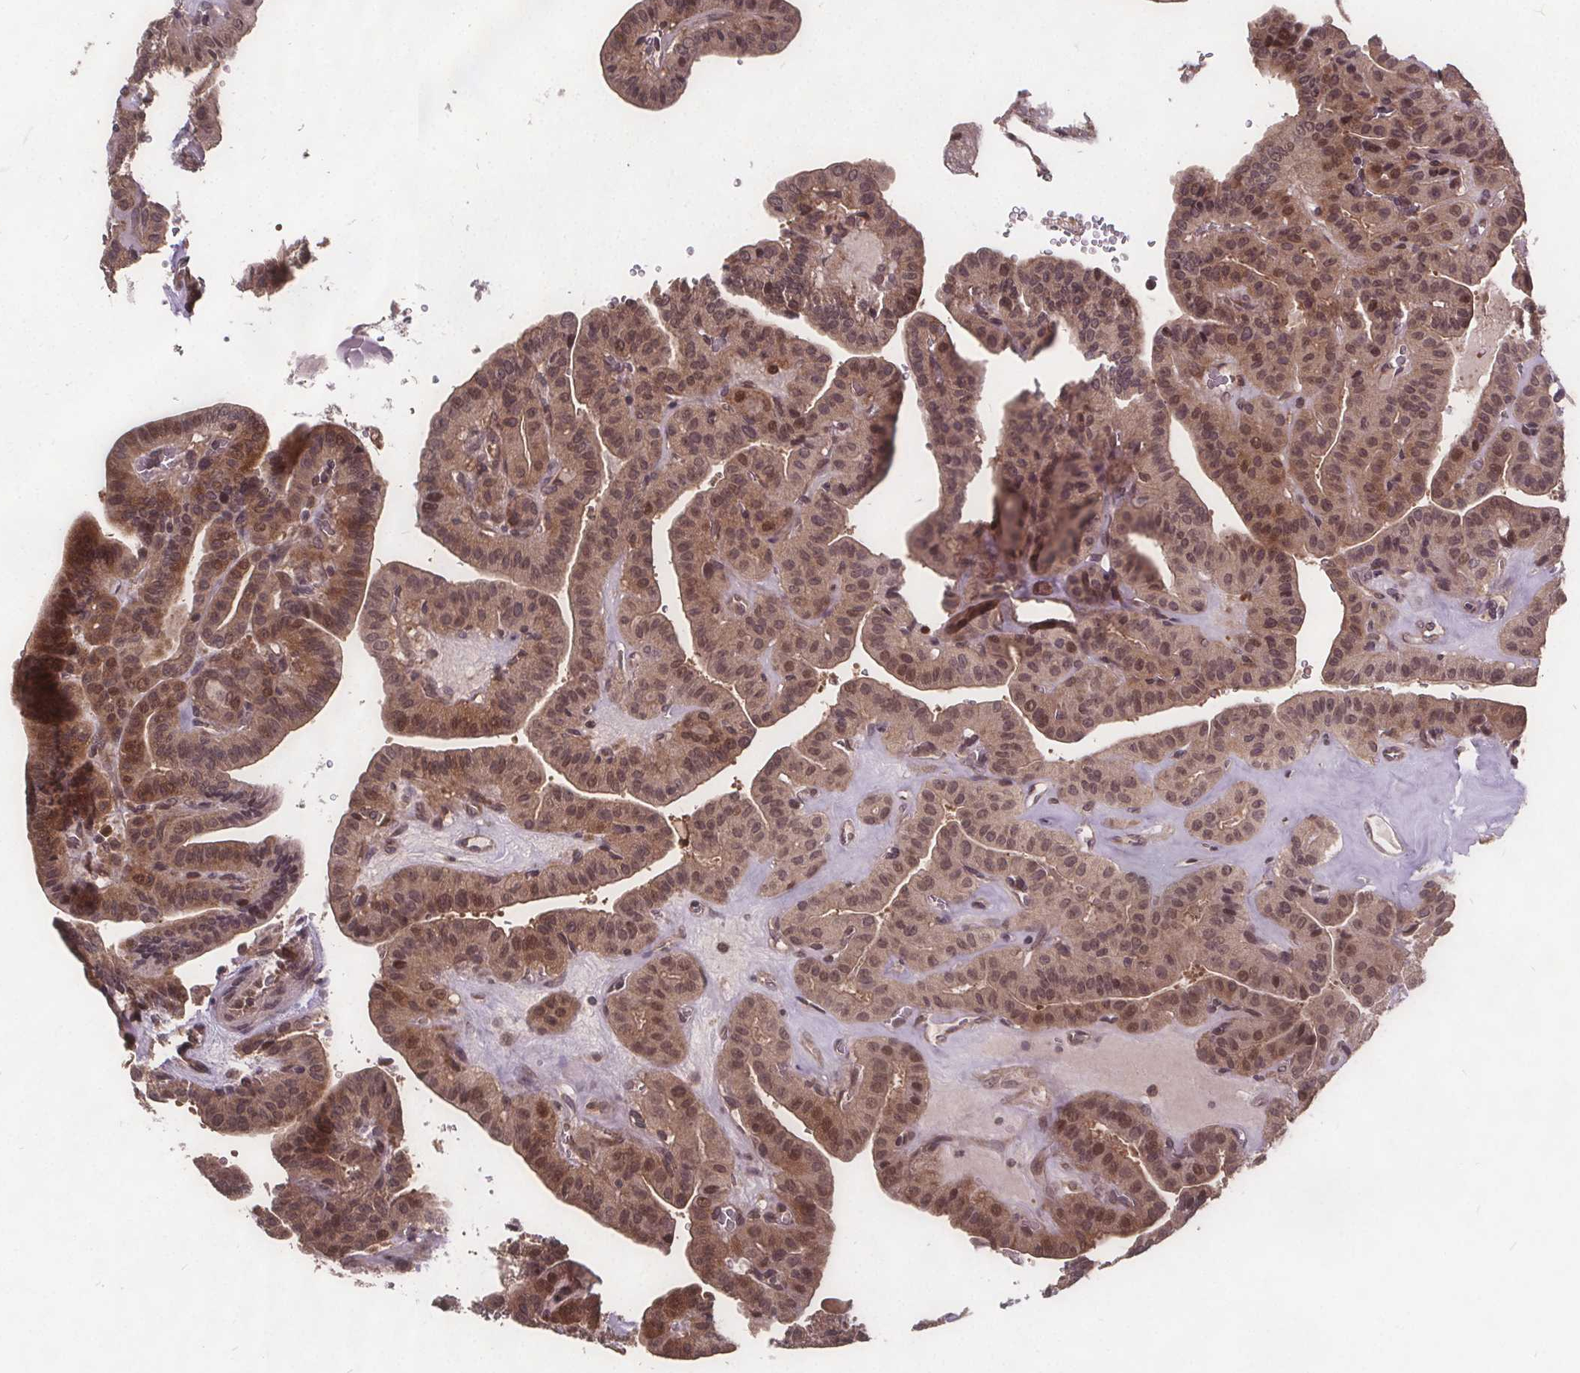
{"staining": {"intensity": "weak", "quantity": "25%-75%", "location": "cytoplasmic/membranous,nuclear"}, "tissue": "thyroid cancer", "cell_type": "Tumor cells", "image_type": "cancer", "snomed": [{"axis": "morphology", "description": "Papillary adenocarcinoma, NOS"}, {"axis": "topography", "description": "Thyroid gland"}], "caption": "Papillary adenocarcinoma (thyroid) was stained to show a protein in brown. There is low levels of weak cytoplasmic/membranous and nuclear positivity in about 25%-75% of tumor cells. Immunohistochemistry (ihc) stains the protein in brown and the nuclei are stained blue.", "gene": "USP9X", "patient": {"sex": "male", "age": 52}}